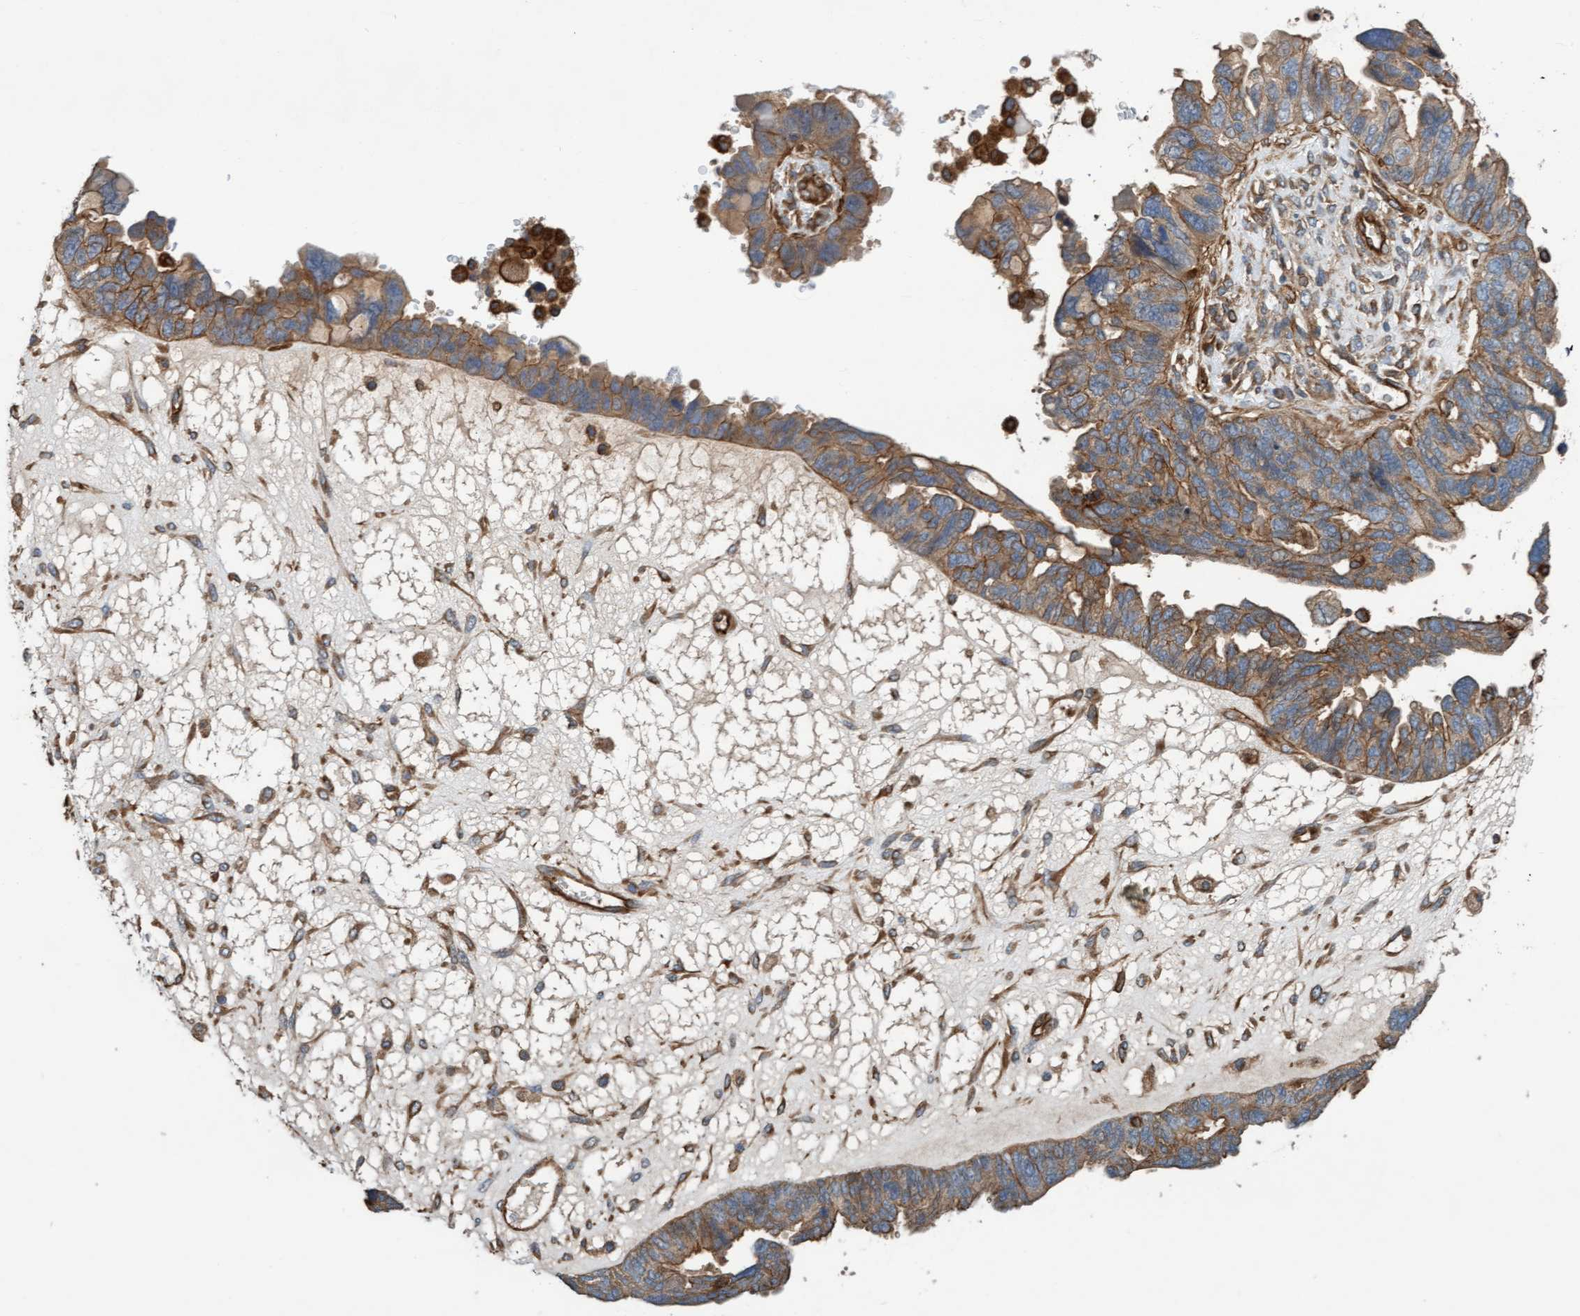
{"staining": {"intensity": "moderate", "quantity": ">75%", "location": "cytoplasmic/membranous"}, "tissue": "ovarian cancer", "cell_type": "Tumor cells", "image_type": "cancer", "snomed": [{"axis": "morphology", "description": "Cystadenocarcinoma, serous, NOS"}, {"axis": "topography", "description": "Ovary"}], "caption": "High-power microscopy captured an IHC micrograph of ovarian cancer, revealing moderate cytoplasmic/membranous staining in approximately >75% of tumor cells.", "gene": "STXBP4", "patient": {"sex": "female", "age": 79}}